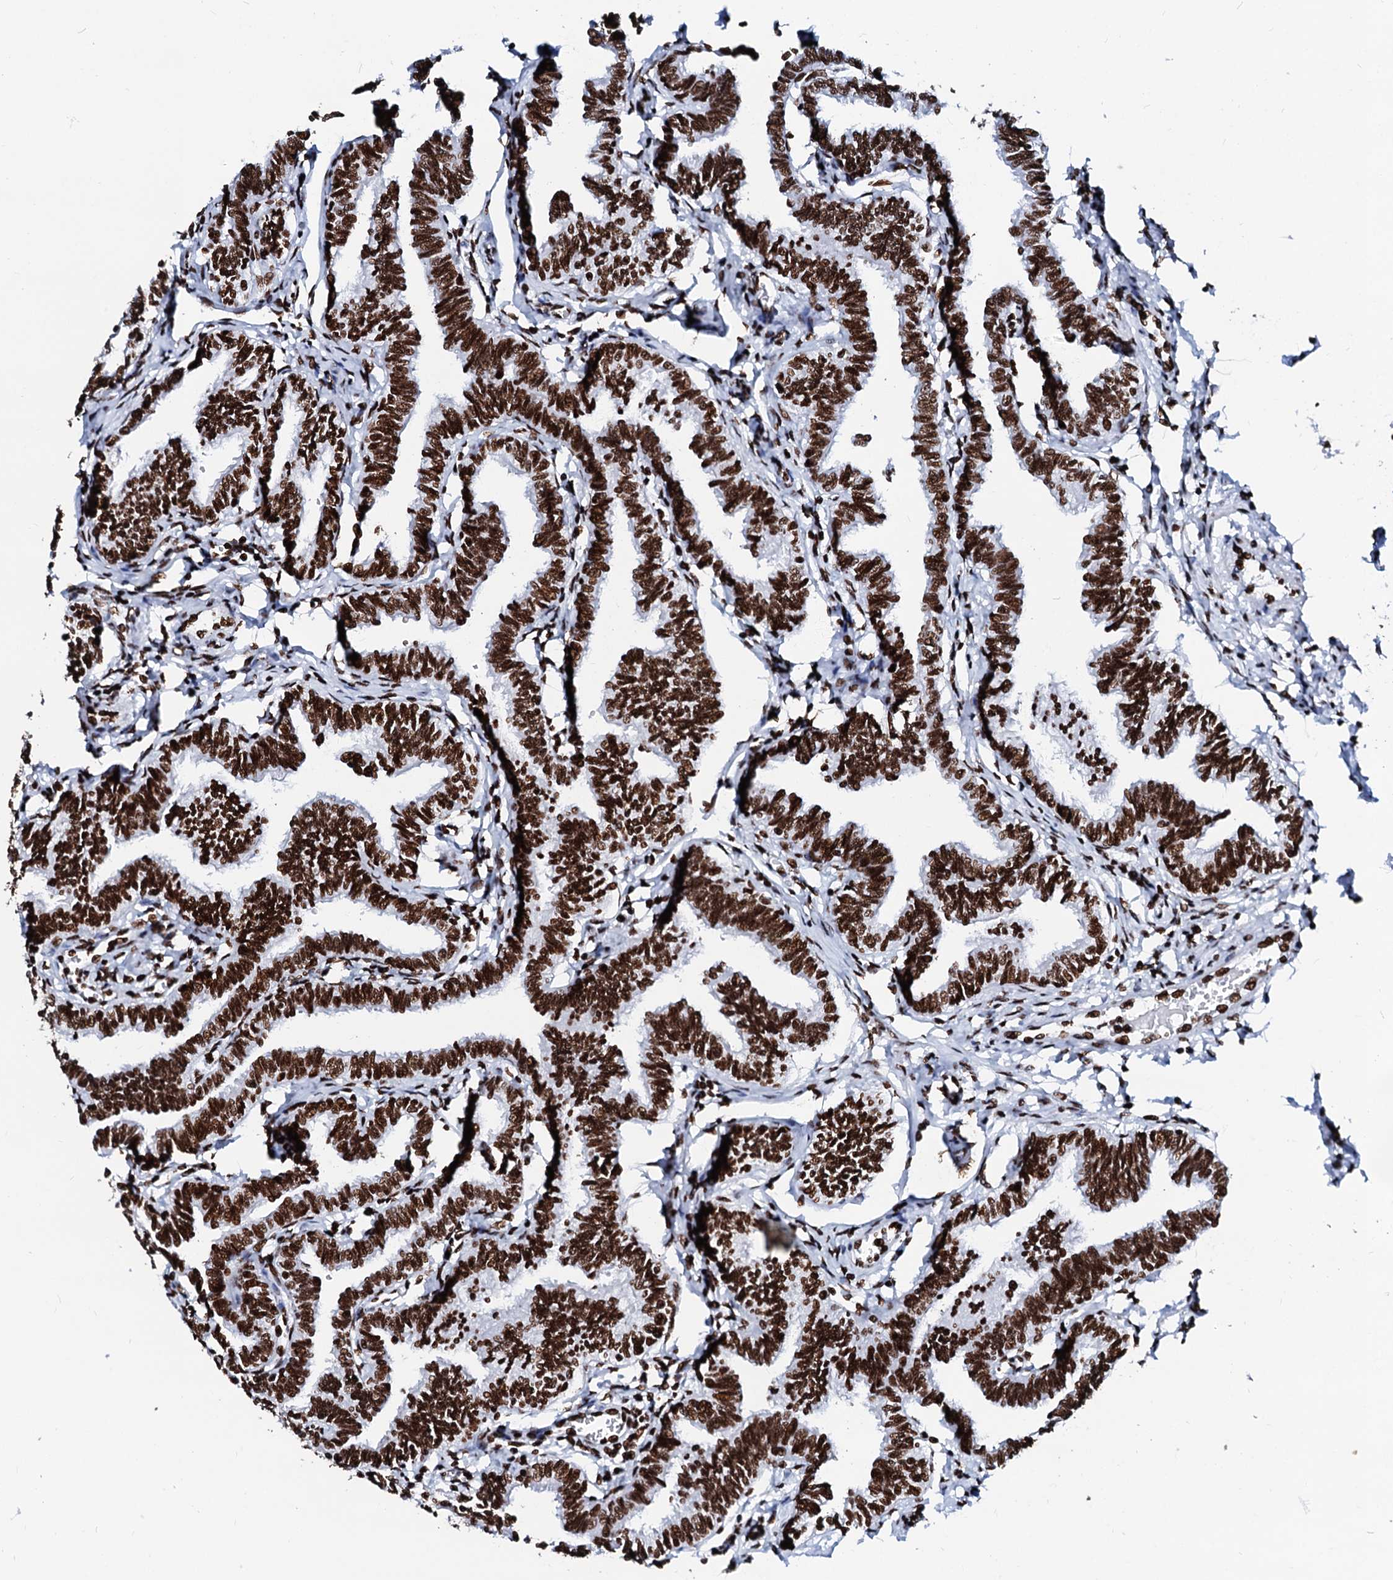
{"staining": {"intensity": "strong", "quantity": ">75%", "location": "nuclear"}, "tissue": "fallopian tube", "cell_type": "Glandular cells", "image_type": "normal", "snomed": [{"axis": "morphology", "description": "Normal tissue, NOS"}, {"axis": "topography", "description": "Fallopian tube"}, {"axis": "topography", "description": "Ovary"}], "caption": "This image displays IHC staining of normal human fallopian tube, with high strong nuclear positivity in about >75% of glandular cells.", "gene": "RALY", "patient": {"sex": "female", "age": 23}}